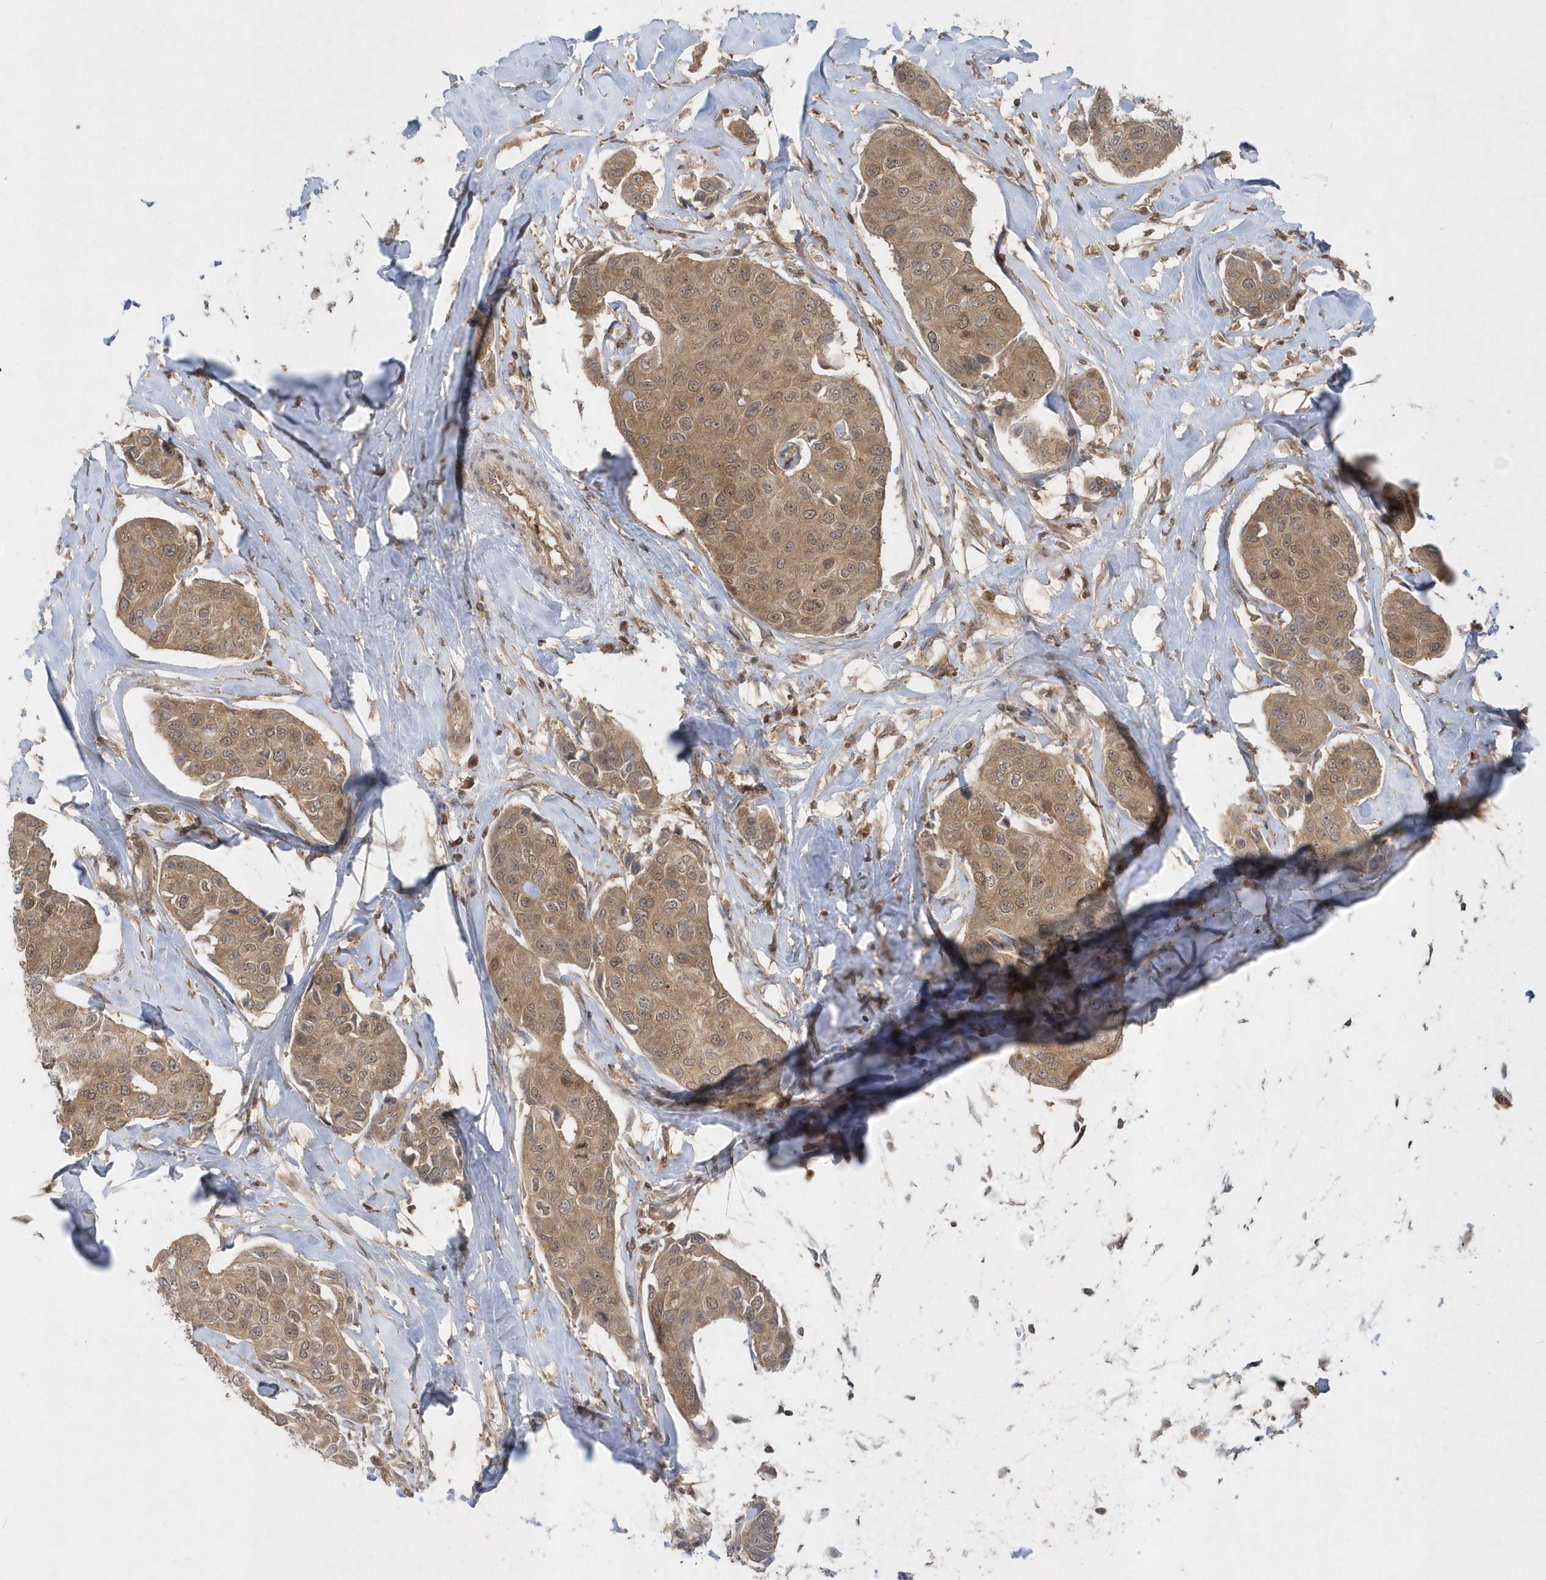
{"staining": {"intensity": "moderate", "quantity": ">75%", "location": "cytoplasmic/membranous,nuclear"}, "tissue": "breast cancer", "cell_type": "Tumor cells", "image_type": "cancer", "snomed": [{"axis": "morphology", "description": "Duct carcinoma"}, {"axis": "topography", "description": "Breast"}], "caption": "Tumor cells display medium levels of moderate cytoplasmic/membranous and nuclear staining in about >75% of cells in breast cancer (intraductal carcinoma).", "gene": "ACYP1", "patient": {"sex": "female", "age": 80}}